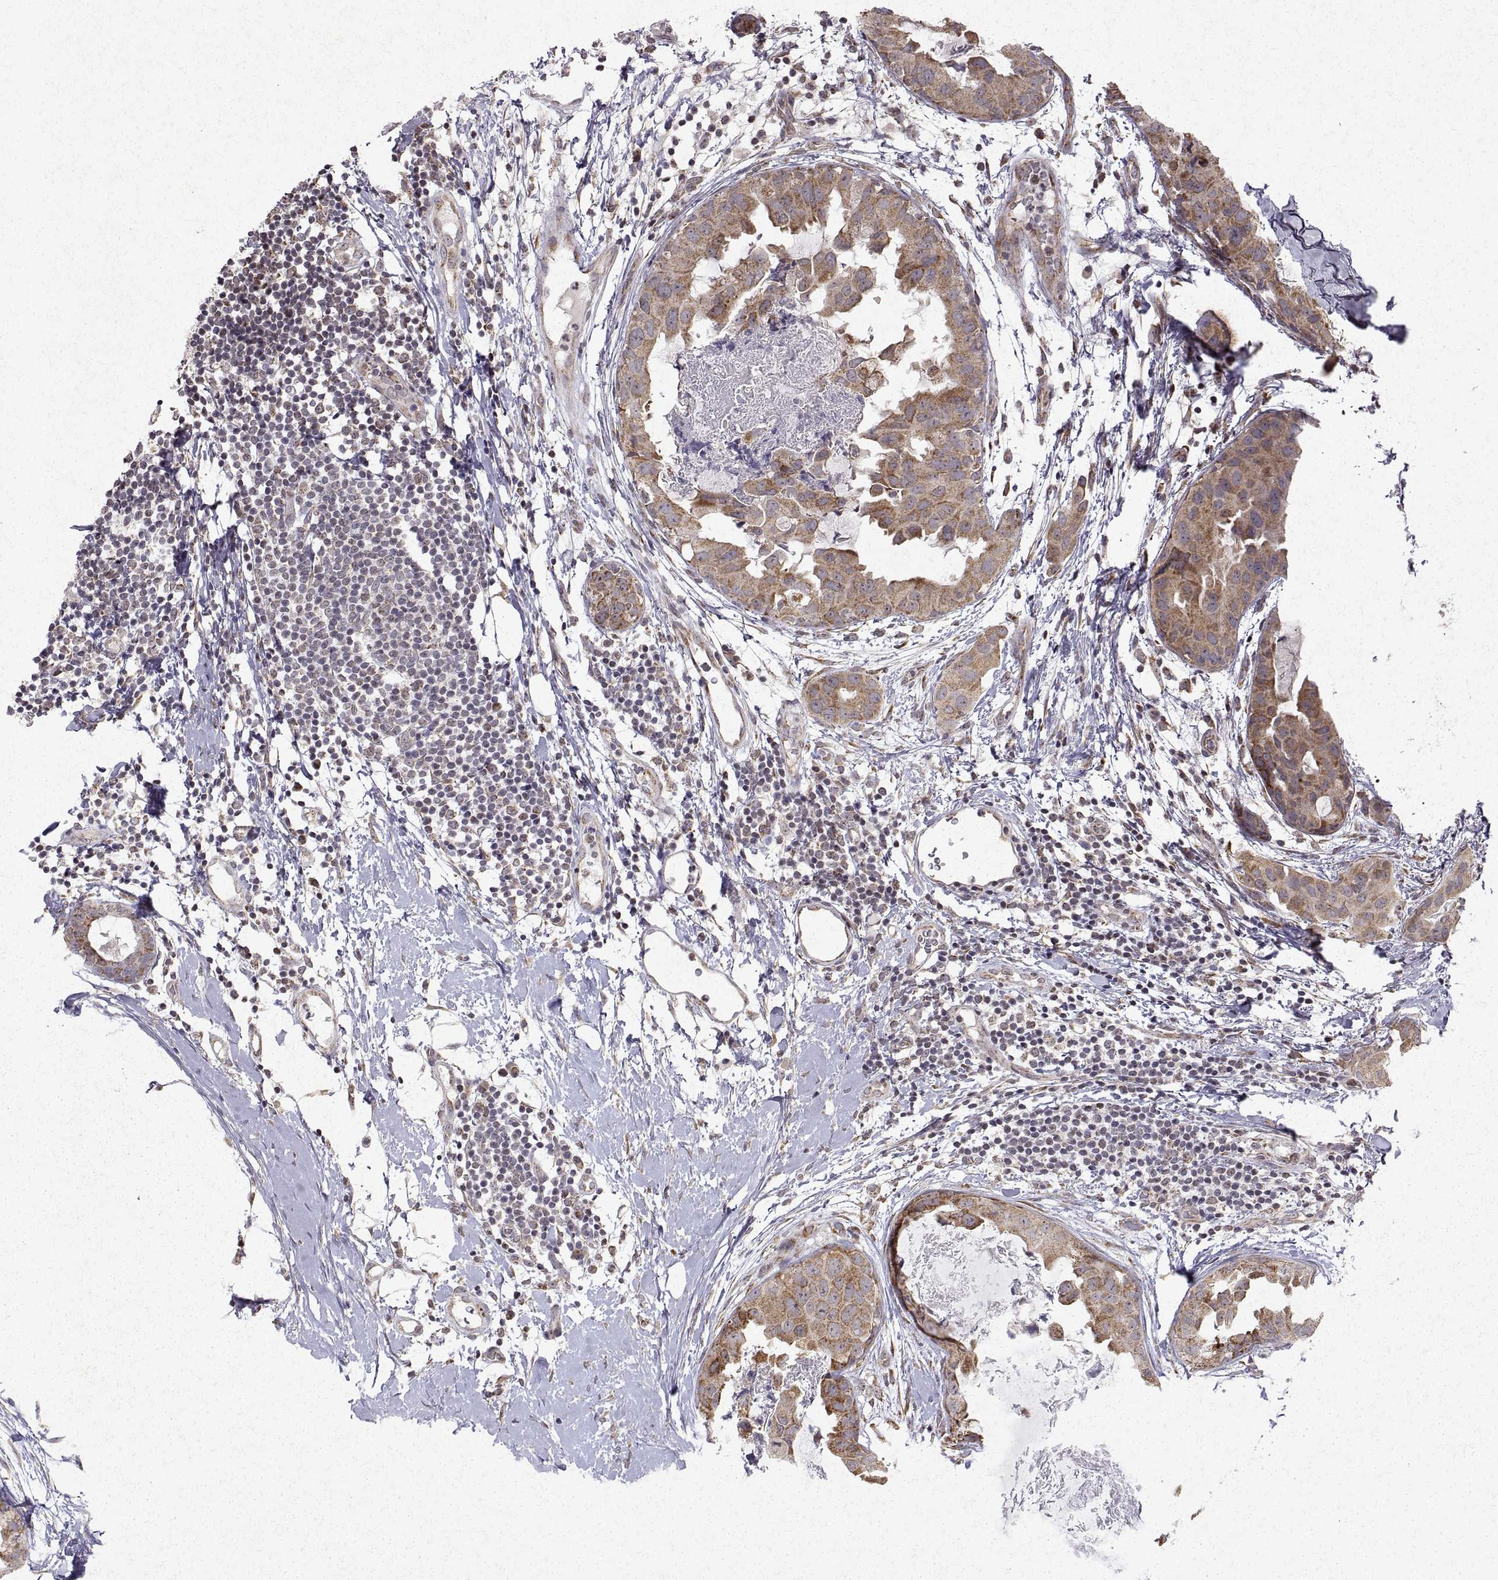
{"staining": {"intensity": "moderate", "quantity": "<25%", "location": "cytoplasmic/membranous"}, "tissue": "breast cancer", "cell_type": "Tumor cells", "image_type": "cancer", "snomed": [{"axis": "morphology", "description": "Normal tissue, NOS"}, {"axis": "morphology", "description": "Duct carcinoma"}, {"axis": "topography", "description": "Breast"}], "caption": "A low amount of moderate cytoplasmic/membranous expression is present in about <25% of tumor cells in breast cancer (infiltrating ductal carcinoma) tissue.", "gene": "MANBAL", "patient": {"sex": "female", "age": 40}}